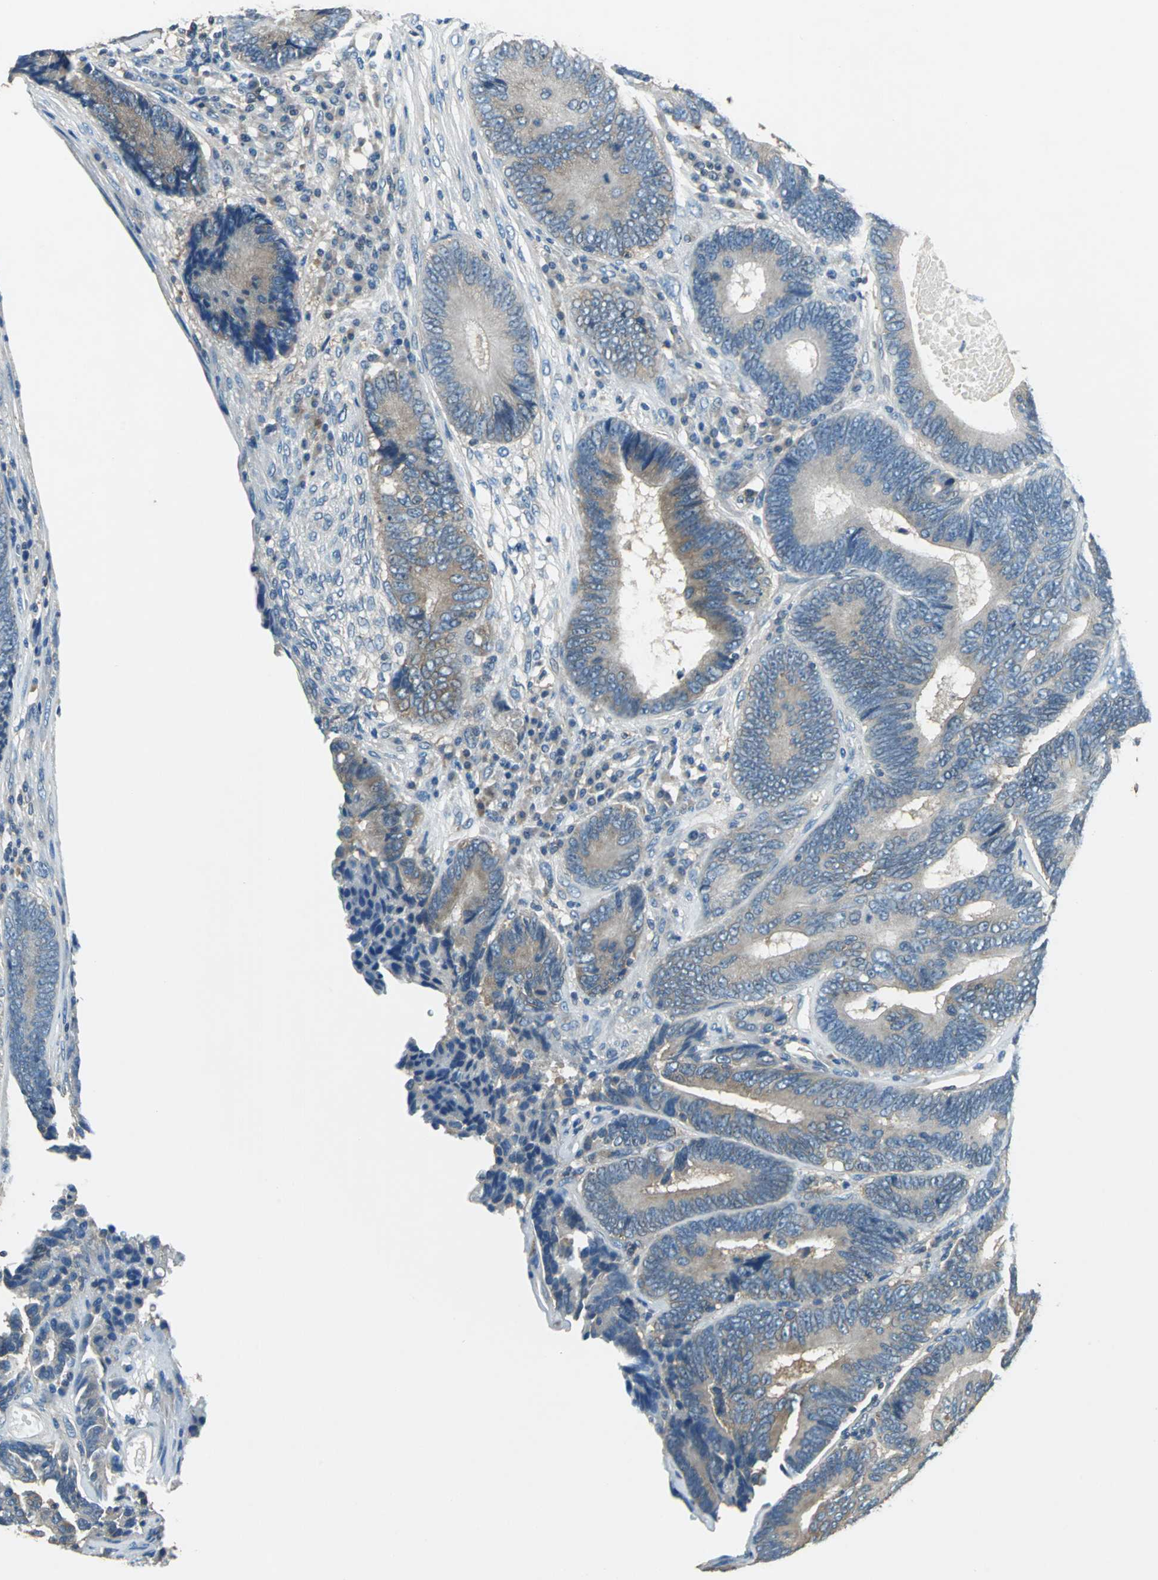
{"staining": {"intensity": "weak", "quantity": ">75%", "location": "cytoplasmic/membranous"}, "tissue": "colorectal cancer", "cell_type": "Tumor cells", "image_type": "cancer", "snomed": [{"axis": "morphology", "description": "Adenocarcinoma, NOS"}, {"axis": "topography", "description": "Colon"}], "caption": "An image of colorectal adenocarcinoma stained for a protein reveals weak cytoplasmic/membranous brown staining in tumor cells.", "gene": "PRKCA", "patient": {"sex": "female", "age": 78}}